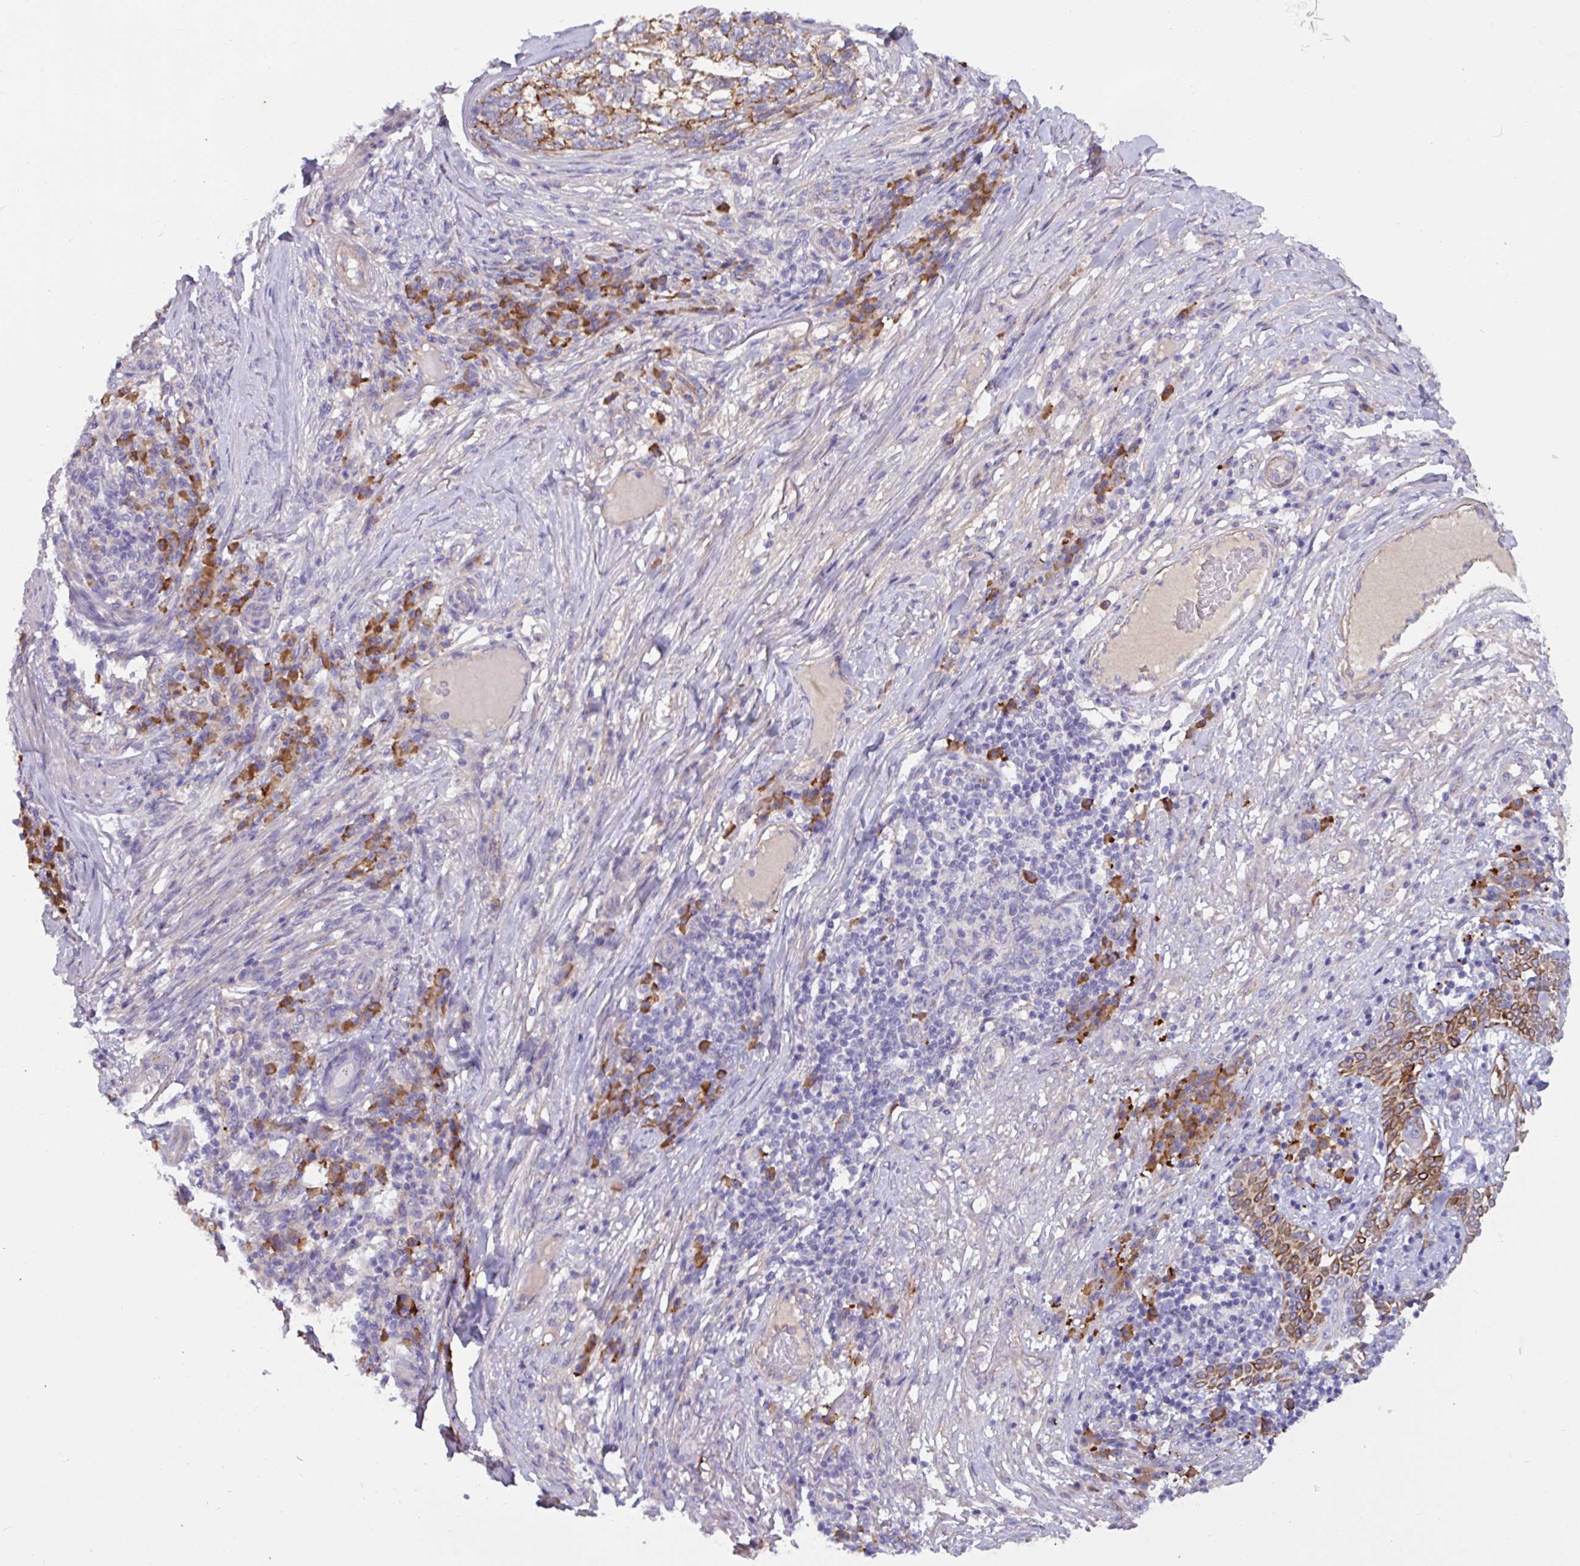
{"staining": {"intensity": "strong", "quantity": "25%-75%", "location": "cytoplasmic/membranous"}, "tissue": "skin cancer", "cell_type": "Tumor cells", "image_type": "cancer", "snomed": [{"axis": "morphology", "description": "Basal cell carcinoma"}, {"axis": "topography", "description": "Skin"}], "caption": "This is a photomicrograph of IHC staining of skin cancer, which shows strong positivity in the cytoplasmic/membranous of tumor cells.", "gene": "SLC66A1", "patient": {"sex": "female", "age": 65}}